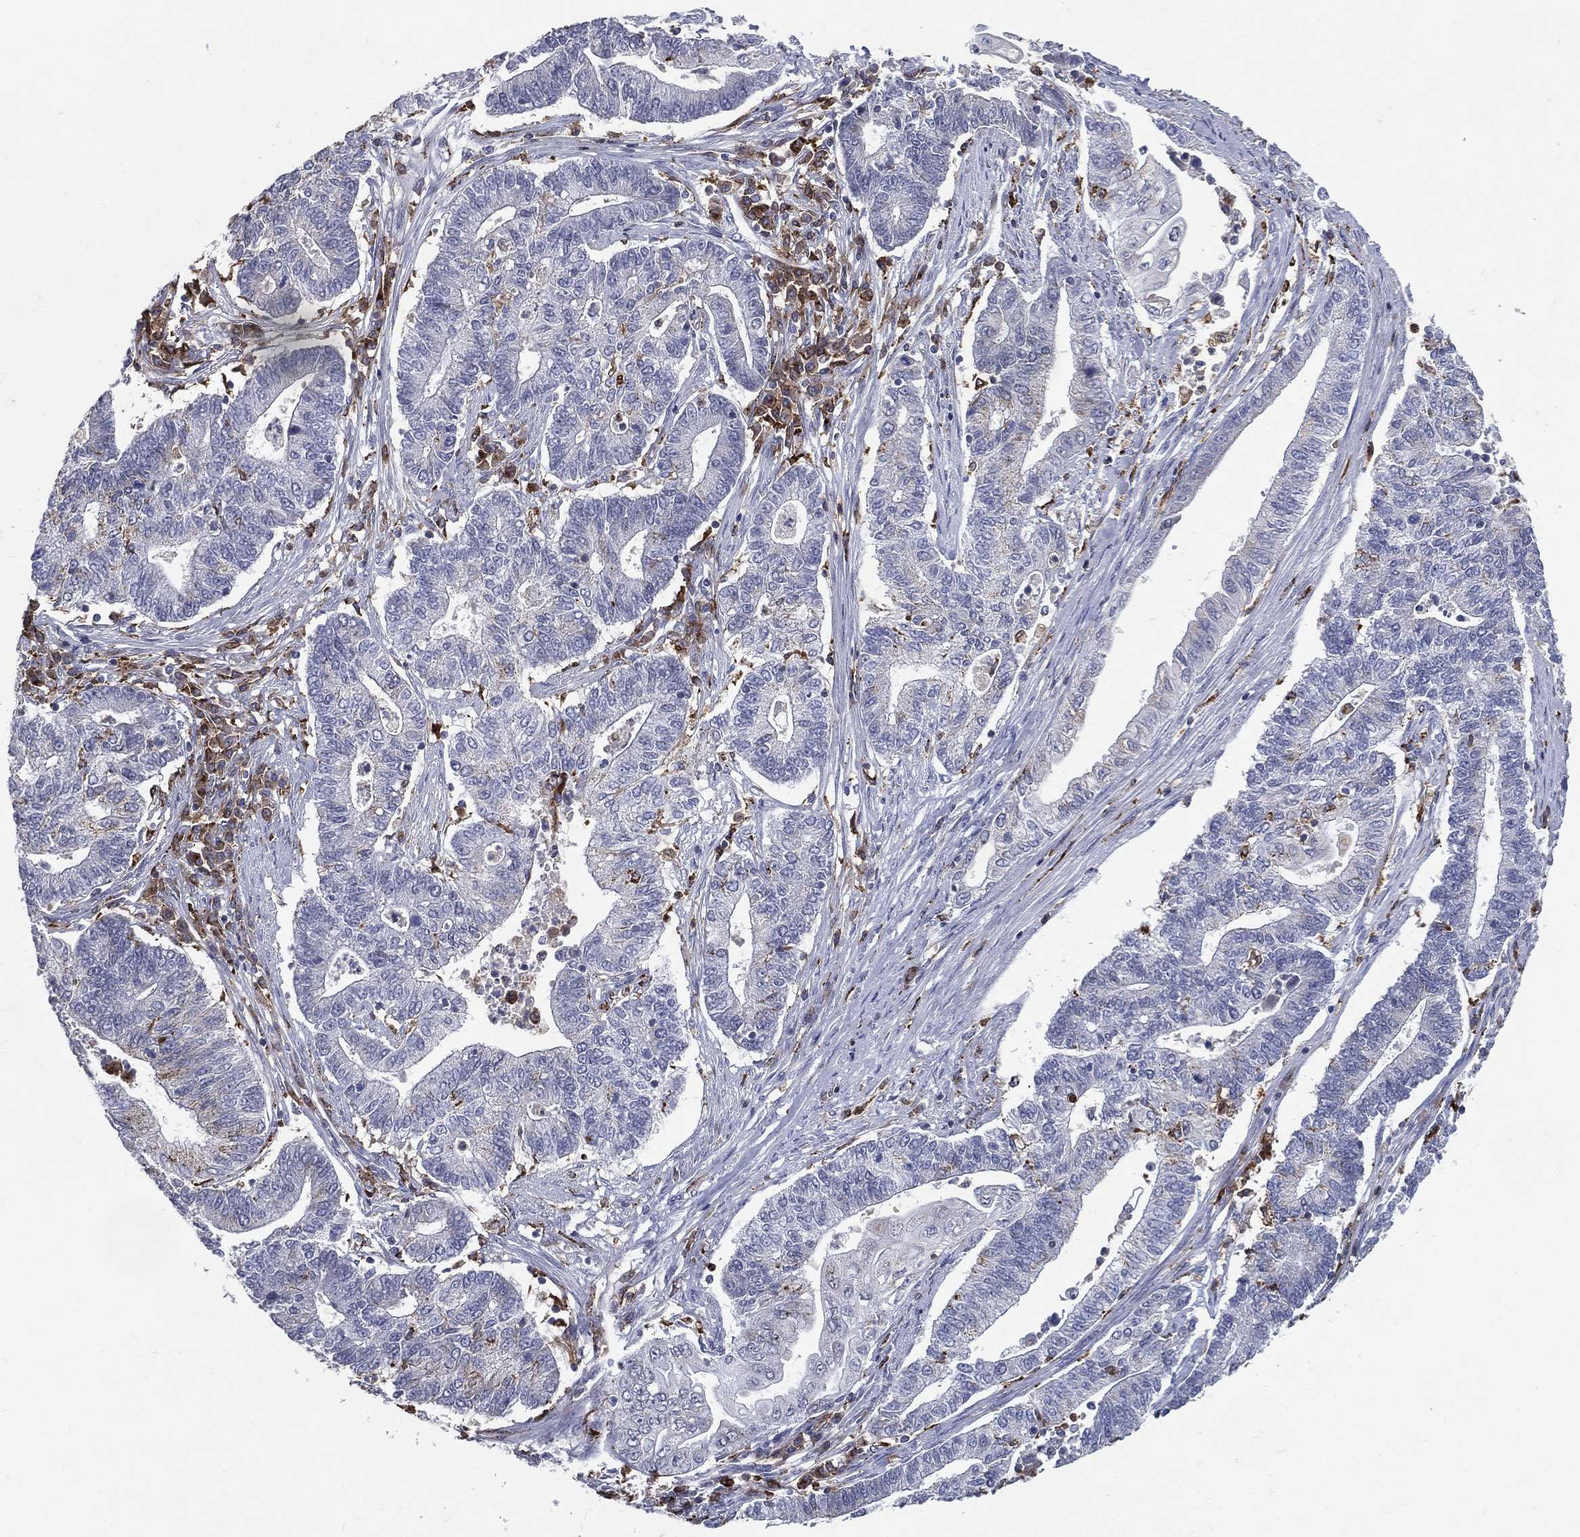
{"staining": {"intensity": "negative", "quantity": "none", "location": "none"}, "tissue": "endometrial cancer", "cell_type": "Tumor cells", "image_type": "cancer", "snomed": [{"axis": "morphology", "description": "Adenocarcinoma, NOS"}, {"axis": "topography", "description": "Uterus"}, {"axis": "topography", "description": "Endometrium"}], "caption": "Immunohistochemistry image of neoplastic tissue: adenocarcinoma (endometrial) stained with DAB (3,3'-diaminobenzidine) displays no significant protein staining in tumor cells.", "gene": "EVI2B", "patient": {"sex": "female", "age": 54}}